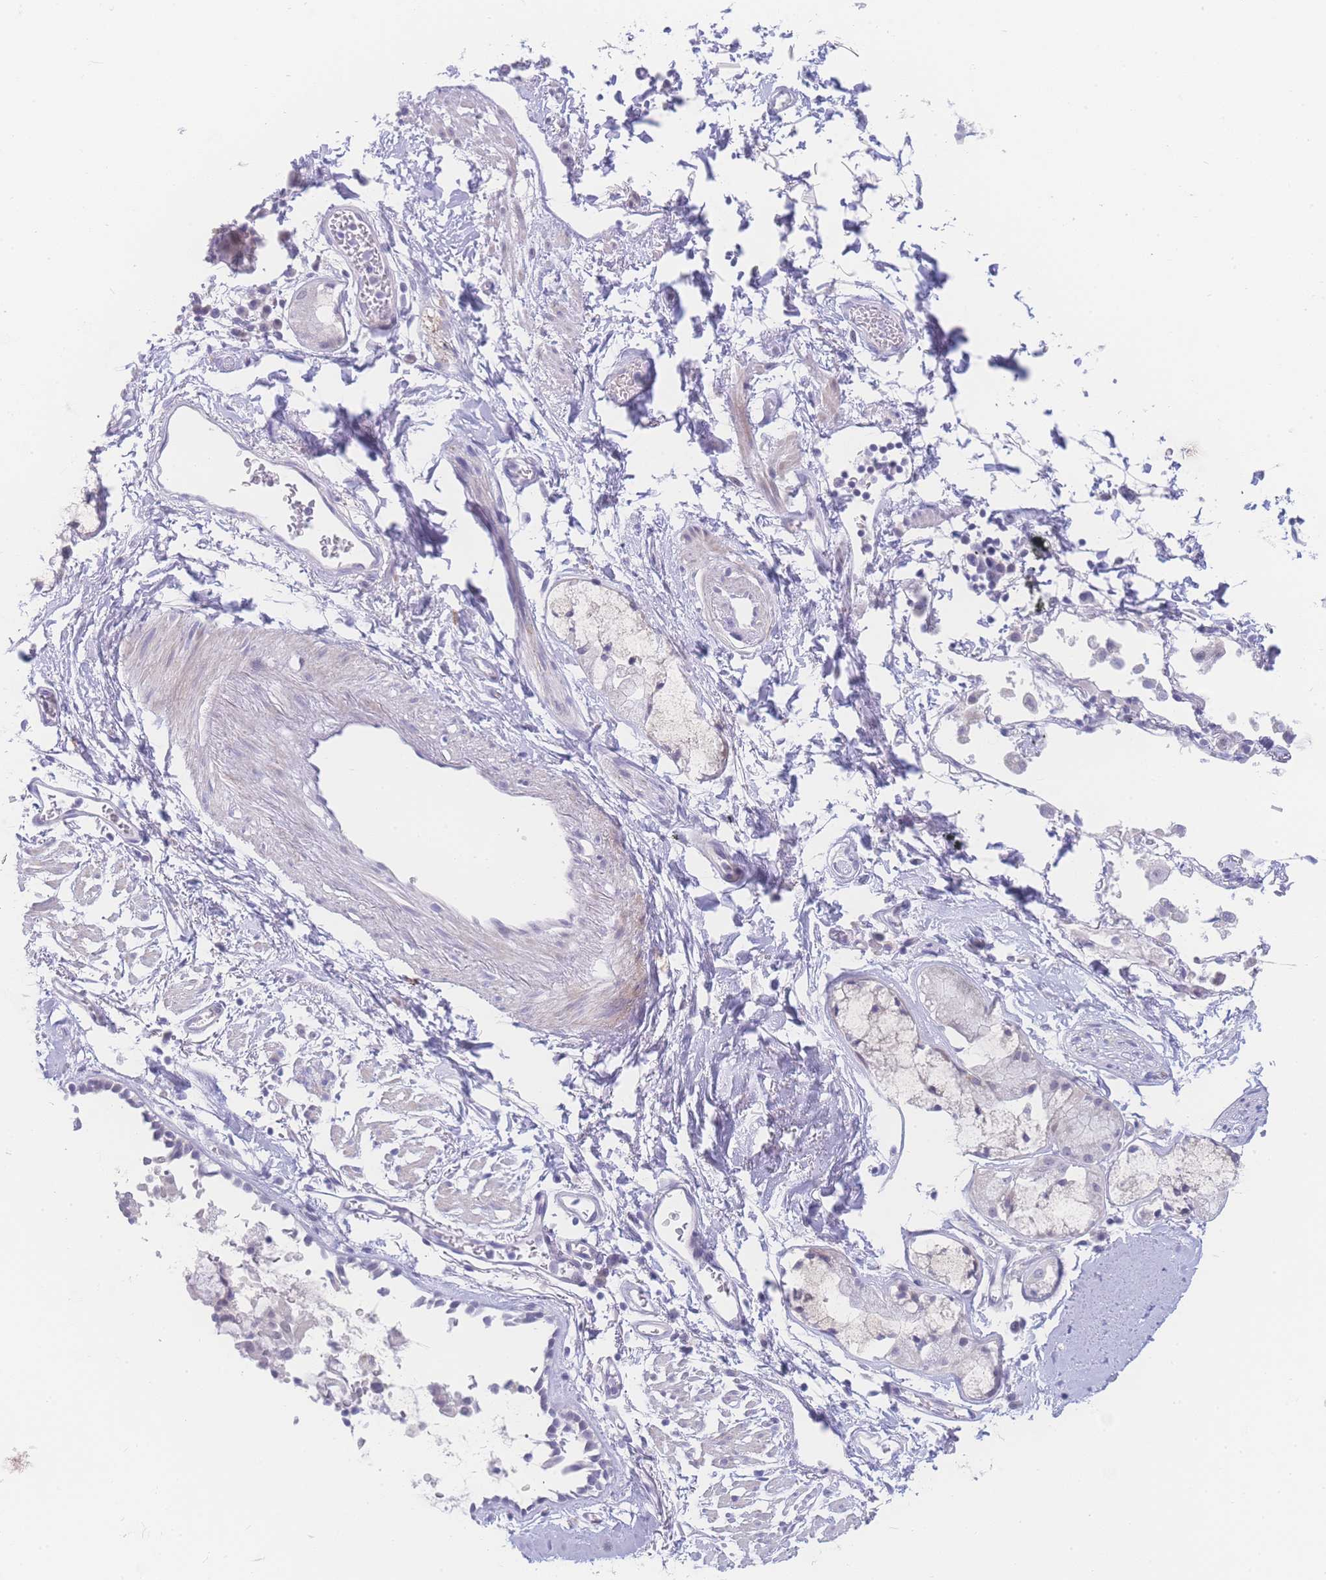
{"staining": {"intensity": "negative", "quantity": "none", "location": "none"}, "tissue": "adipose tissue", "cell_type": "Adipocytes", "image_type": "normal", "snomed": [{"axis": "morphology", "description": "Normal tissue, NOS"}, {"axis": "topography", "description": "Cartilage tissue"}], "caption": "An immunohistochemistry histopathology image of normal adipose tissue is shown. There is no staining in adipocytes of adipose tissue. (Stains: DAB IHC with hematoxylin counter stain, Microscopy: brightfield microscopy at high magnification).", "gene": "PRSS22", "patient": {"sex": "male", "age": 73}}